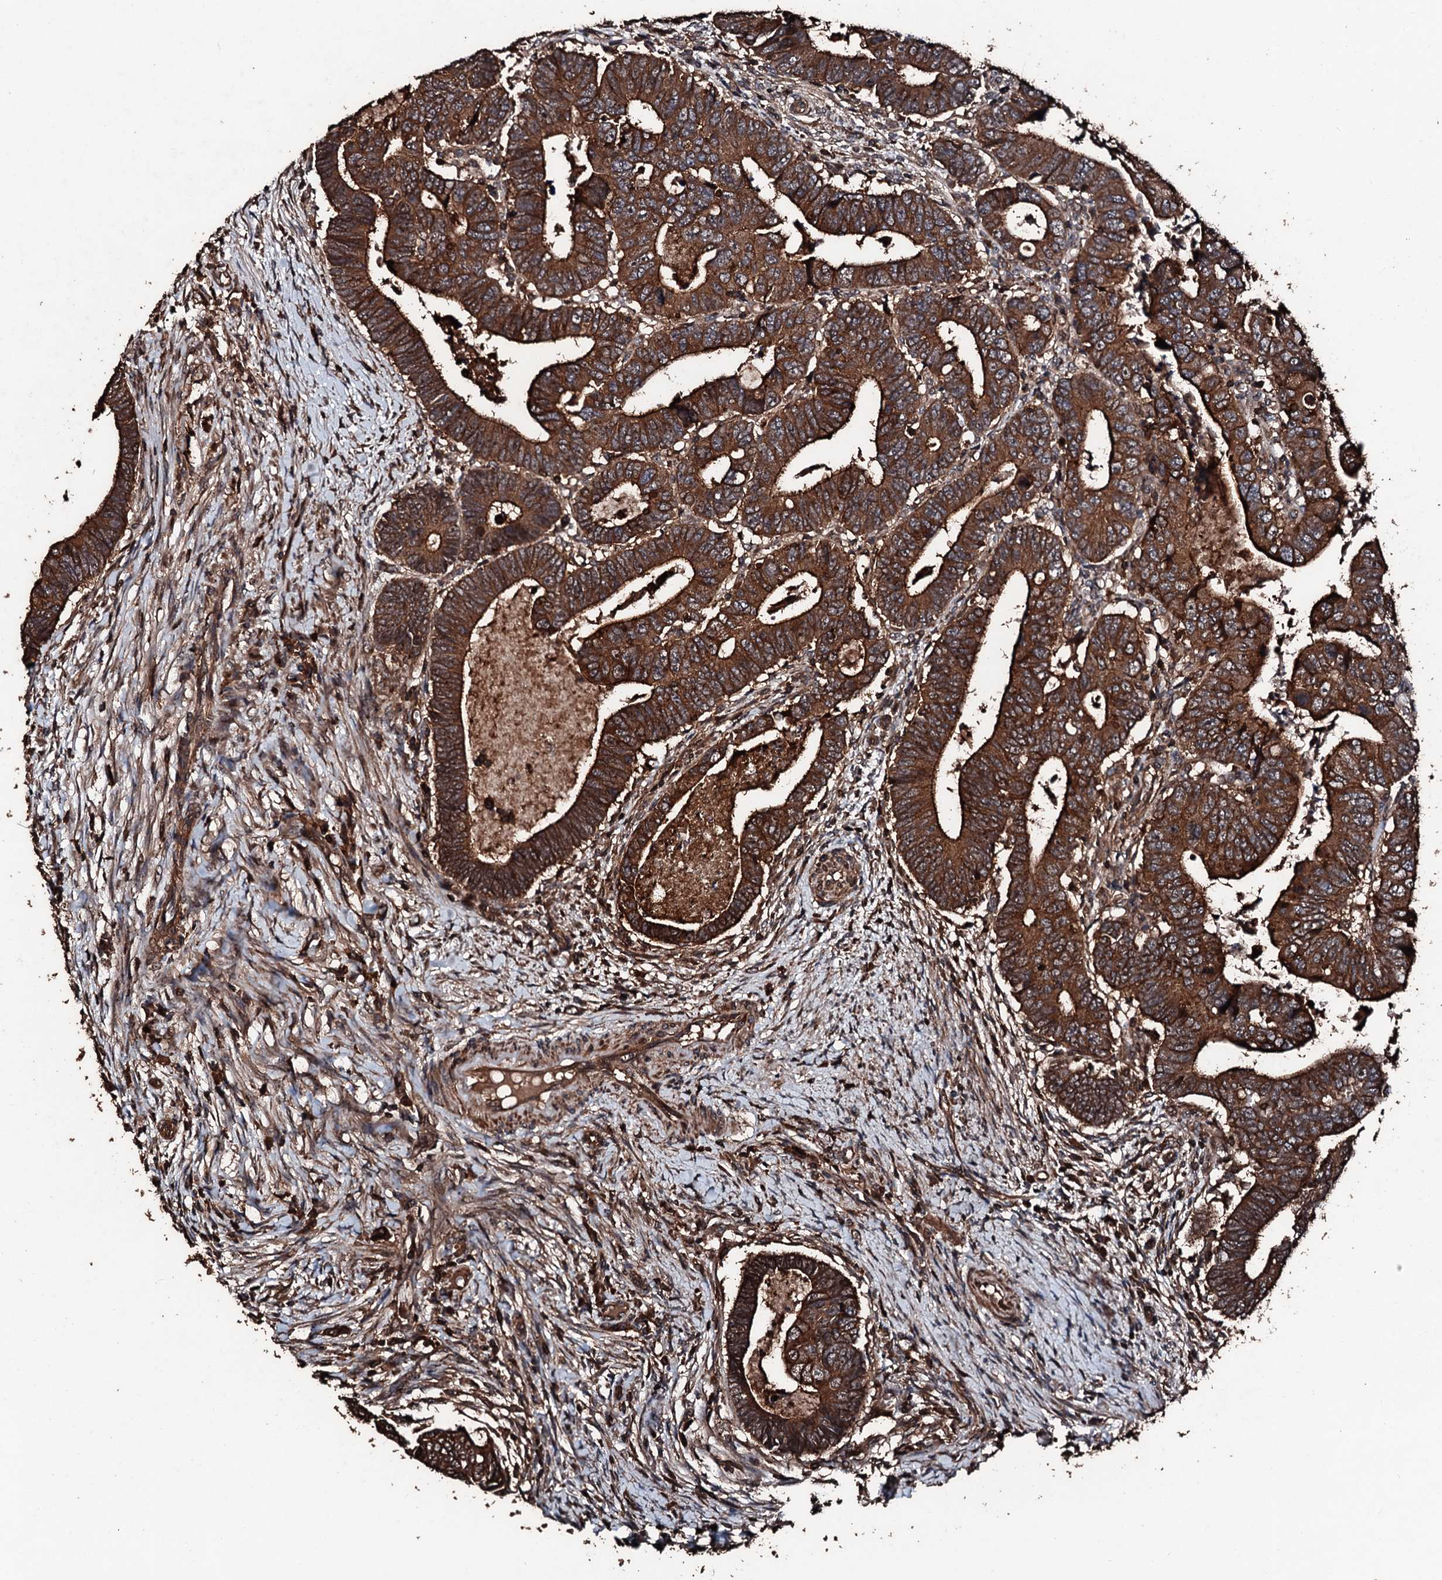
{"staining": {"intensity": "strong", "quantity": ">75%", "location": "cytoplasmic/membranous"}, "tissue": "colorectal cancer", "cell_type": "Tumor cells", "image_type": "cancer", "snomed": [{"axis": "morphology", "description": "Normal tissue, NOS"}, {"axis": "morphology", "description": "Adenocarcinoma, NOS"}, {"axis": "topography", "description": "Rectum"}], "caption": "About >75% of tumor cells in human adenocarcinoma (colorectal) show strong cytoplasmic/membranous protein expression as visualized by brown immunohistochemical staining.", "gene": "KIF18A", "patient": {"sex": "female", "age": 65}}